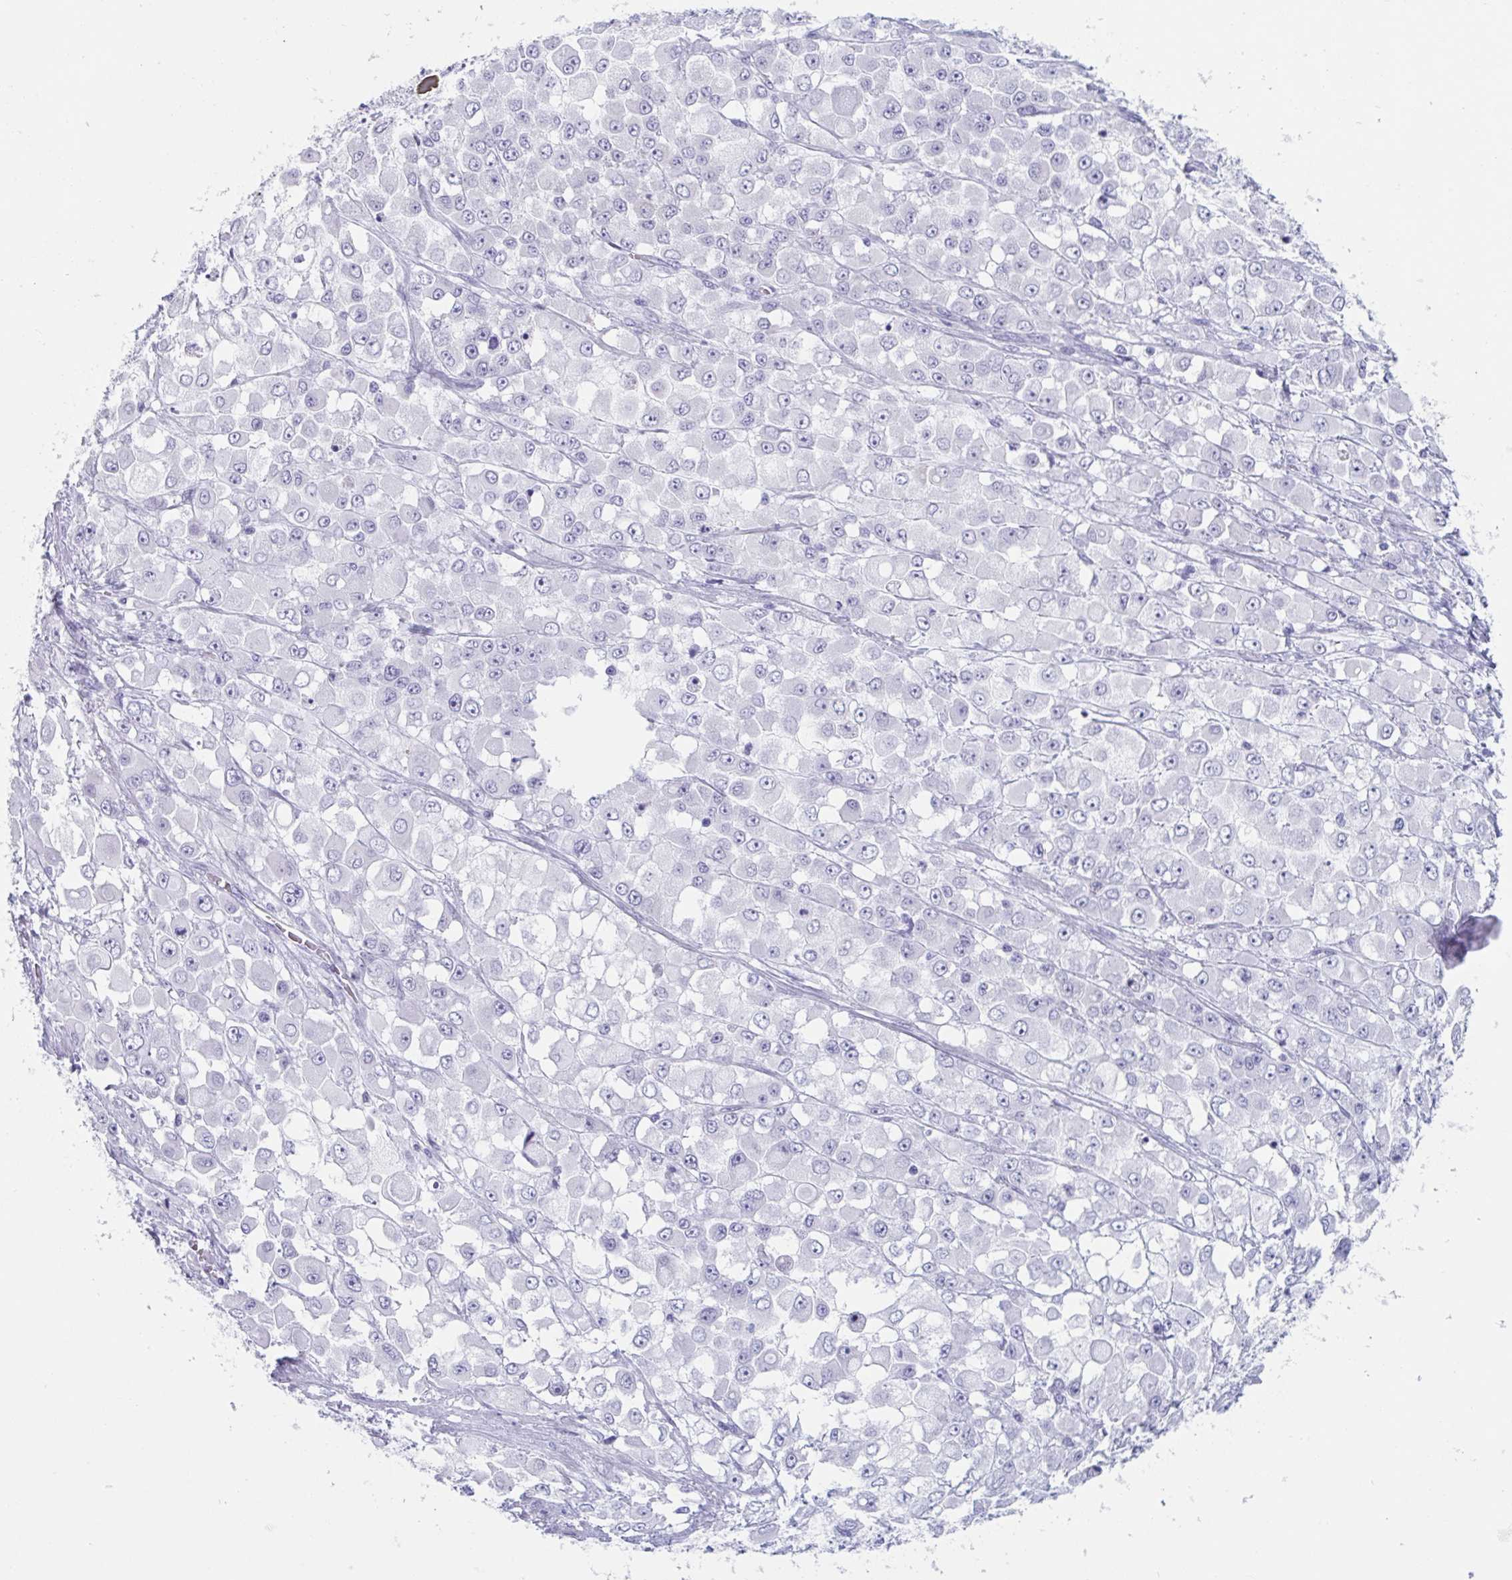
{"staining": {"intensity": "negative", "quantity": "none", "location": "none"}, "tissue": "stomach cancer", "cell_type": "Tumor cells", "image_type": "cancer", "snomed": [{"axis": "morphology", "description": "Adenocarcinoma, NOS"}, {"axis": "topography", "description": "Stomach"}], "caption": "DAB immunohistochemical staining of stomach cancer (adenocarcinoma) demonstrates no significant staining in tumor cells.", "gene": "HSD11B2", "patient": {"sex": "female", "age": 76}}